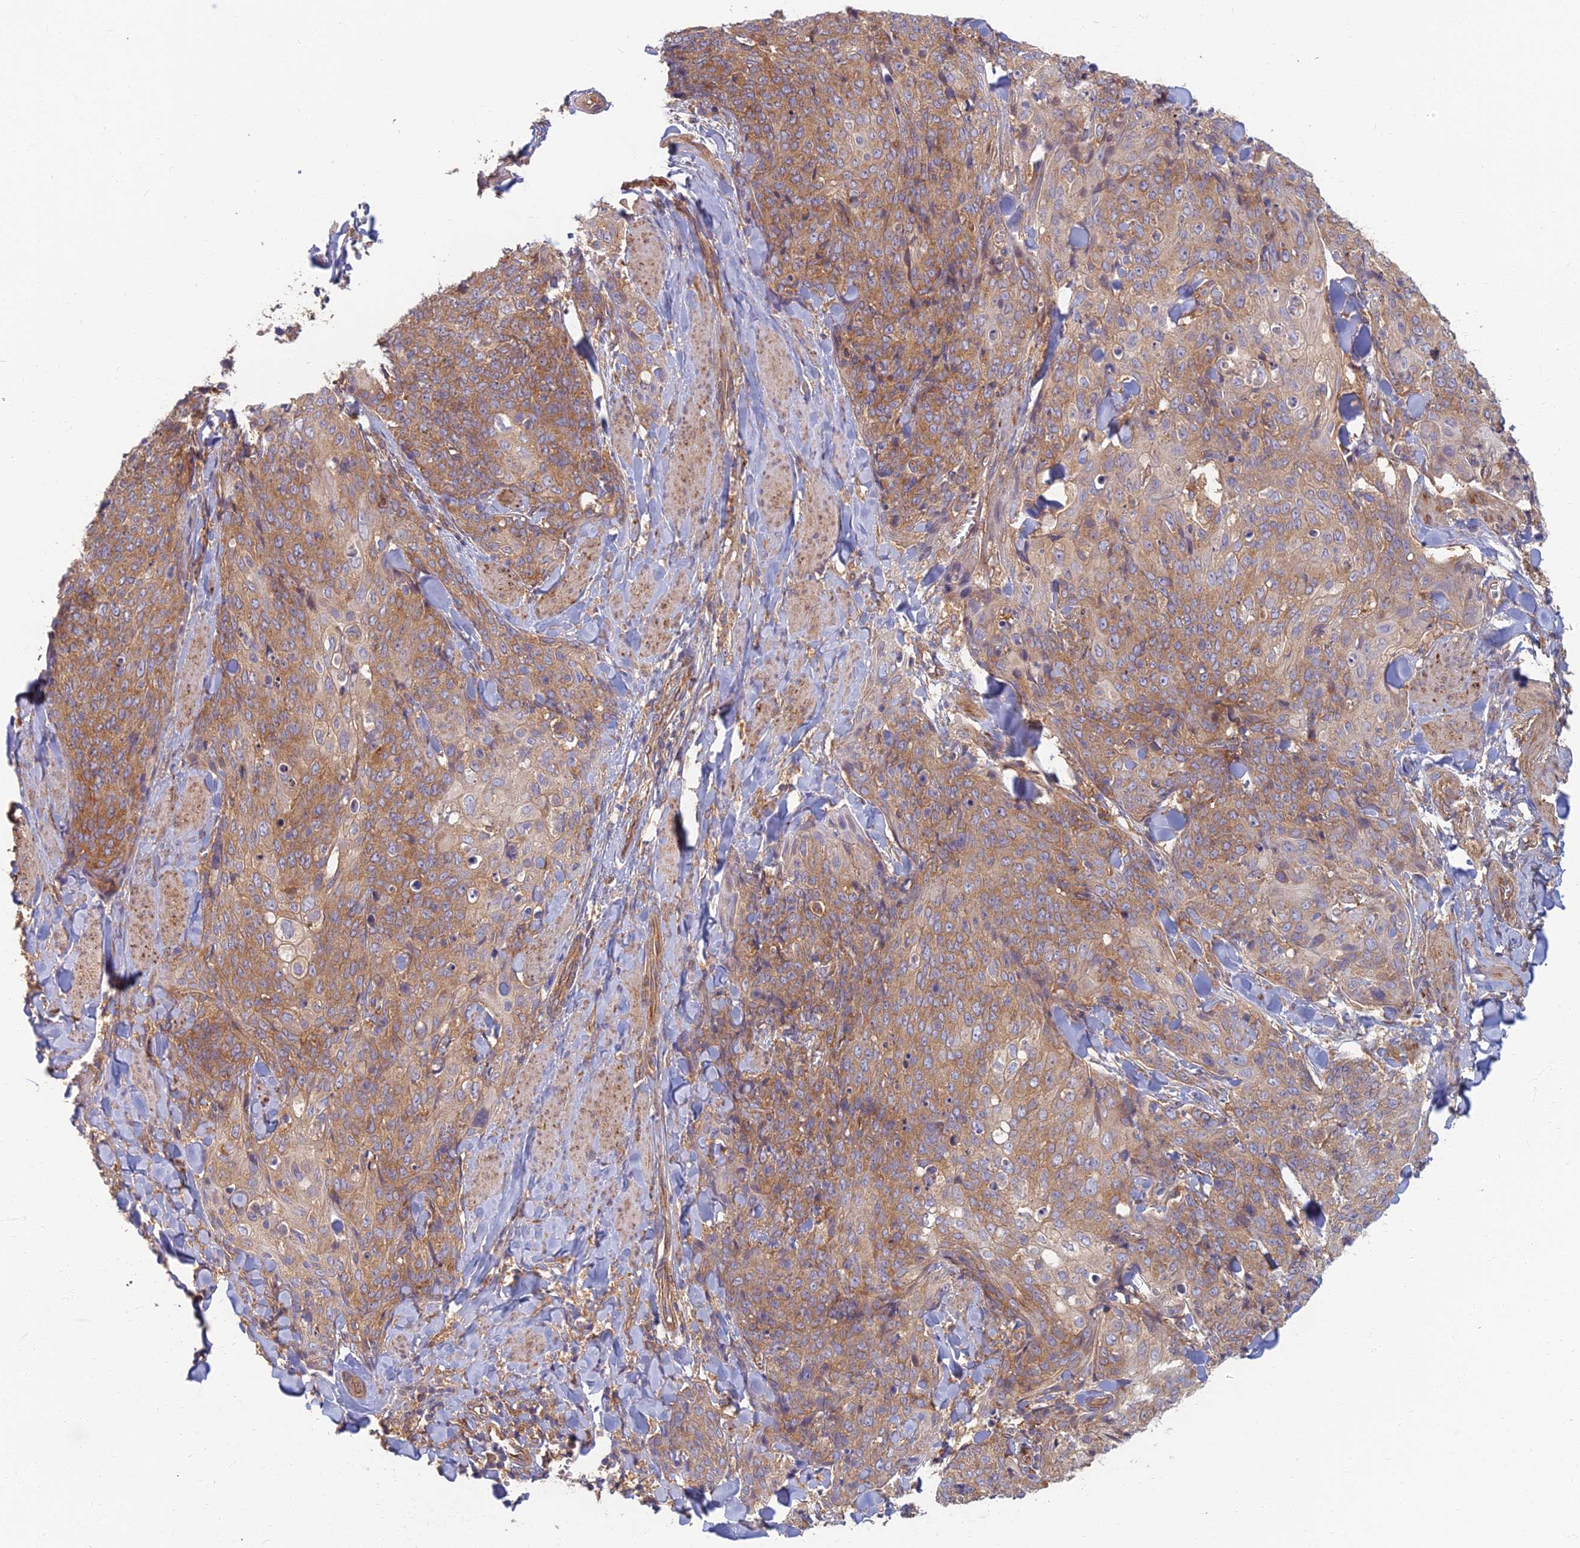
{"staining": {"intensity": "moderate", "quantity": ">75%", "location": "cytoplasmic/membranous"}, "tissue": "skin cancer", "cell_type": "Tumor cells", "image_type": "cancer", "snomed": [{"axis": "morphology", "description": "Squamous cell carcinoma, NOS"}, {"axis": "topography", "description": "Skin"}, {"axis": "topography", "description": "Vulva"}], "caption": "Protein staining of squamous cell carcinoma (skin) tissue reveals moderate cytoplasmic/membranous expression in approximately >75% of tumor cells.", "gene": "RBSN", "patient": {"sex": "female", "age": 85}}